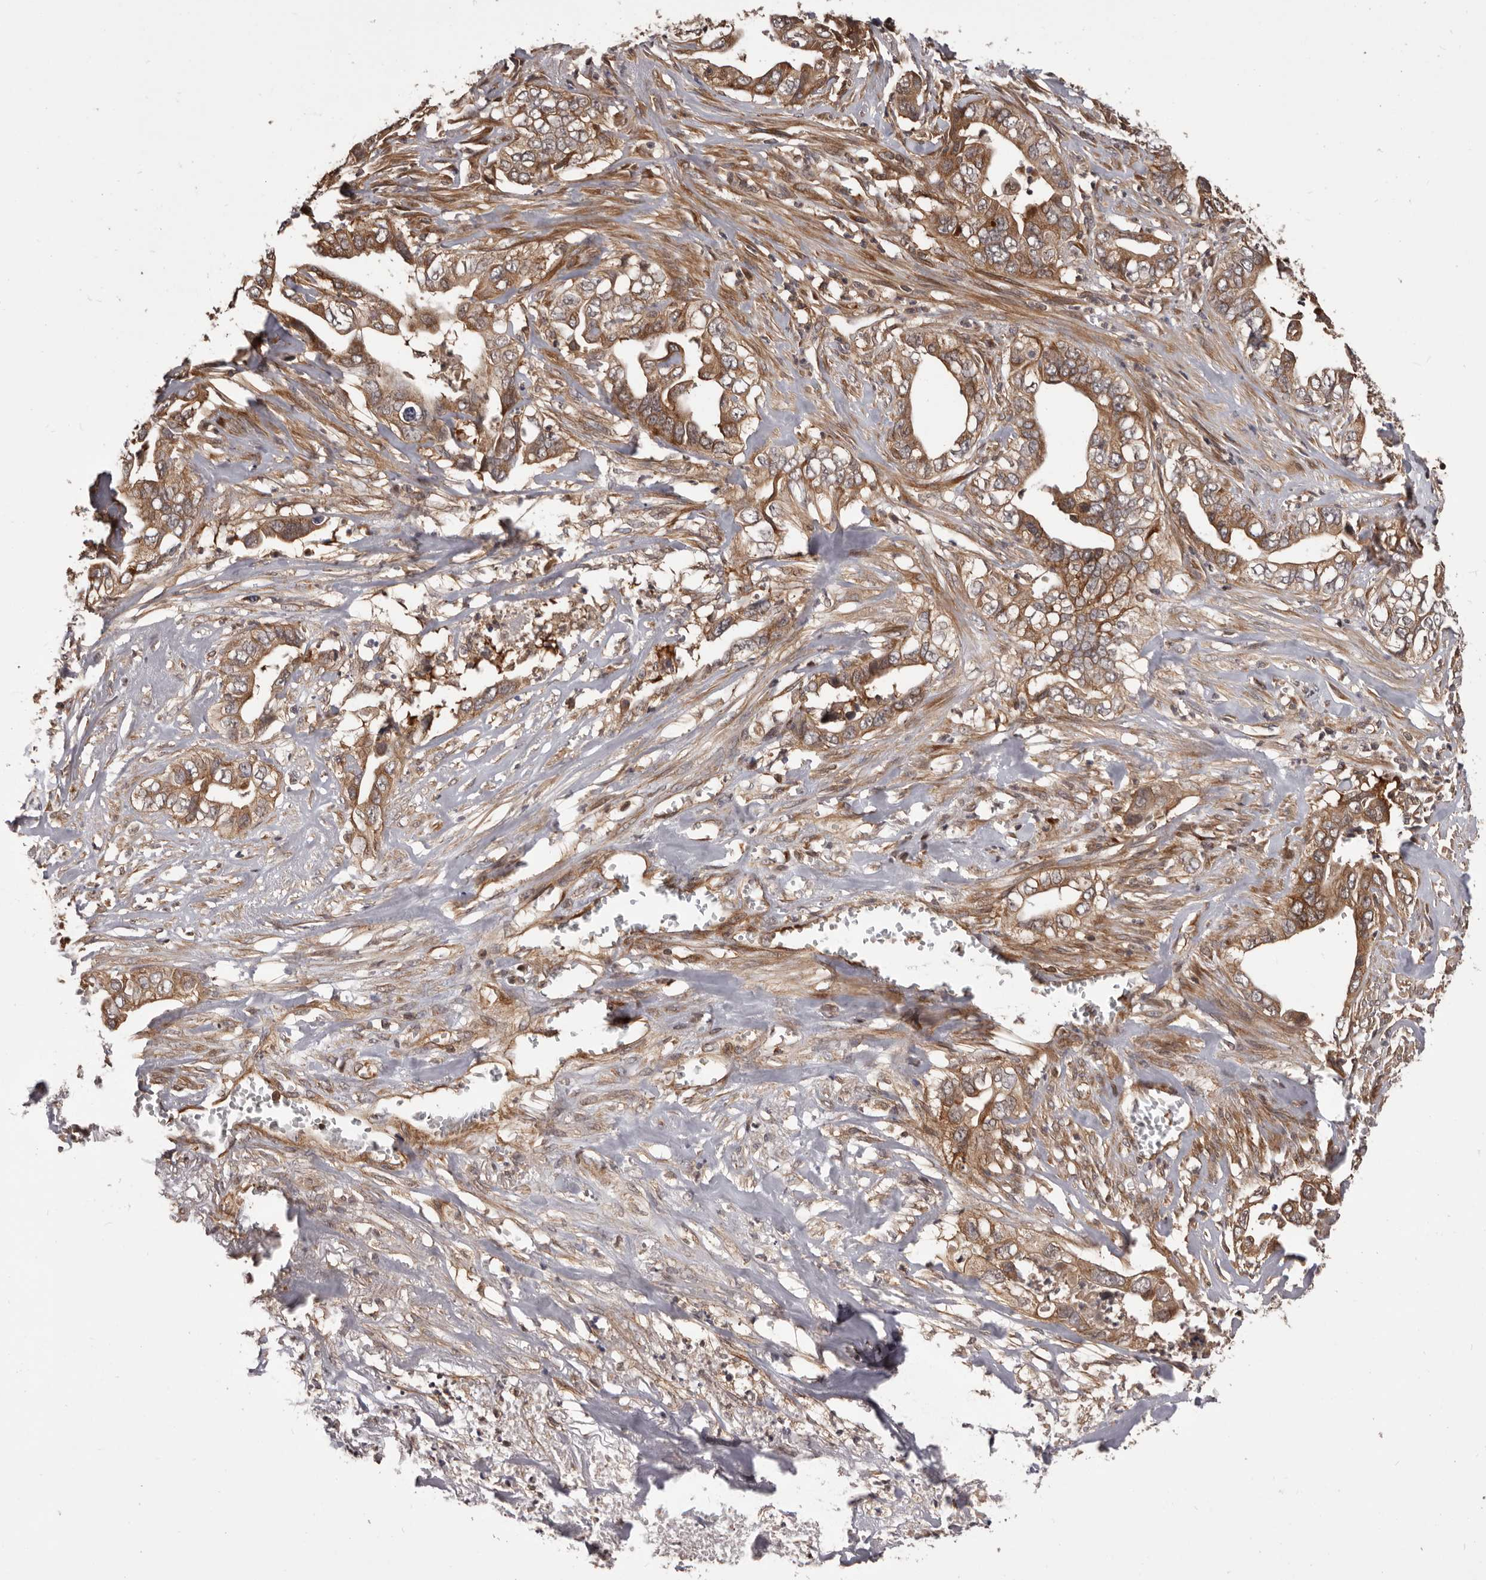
{"staining": {"intensity": "moderate", "quantity": ">75%", "location": "cytoplasmic/membranous"}, "tissue": "liver cancer", "cell_type": "Tumor cells", "image_type": "cancer", "snomed": [{"axis": "morphology", "description": "Cholangiocarcinoma"}, {"axis": "topography", "description": "Liver"}], "caption": "An immunohistochemistry (IHC) image of tumor tissue is shown. Protein staining in brown labels moderate cytoplasmic/membranous positivity in liver cholangiocarcinoma within tumor cells.", "gene": "HBS1L", "patient": {"sex": "female", "age": 79}}